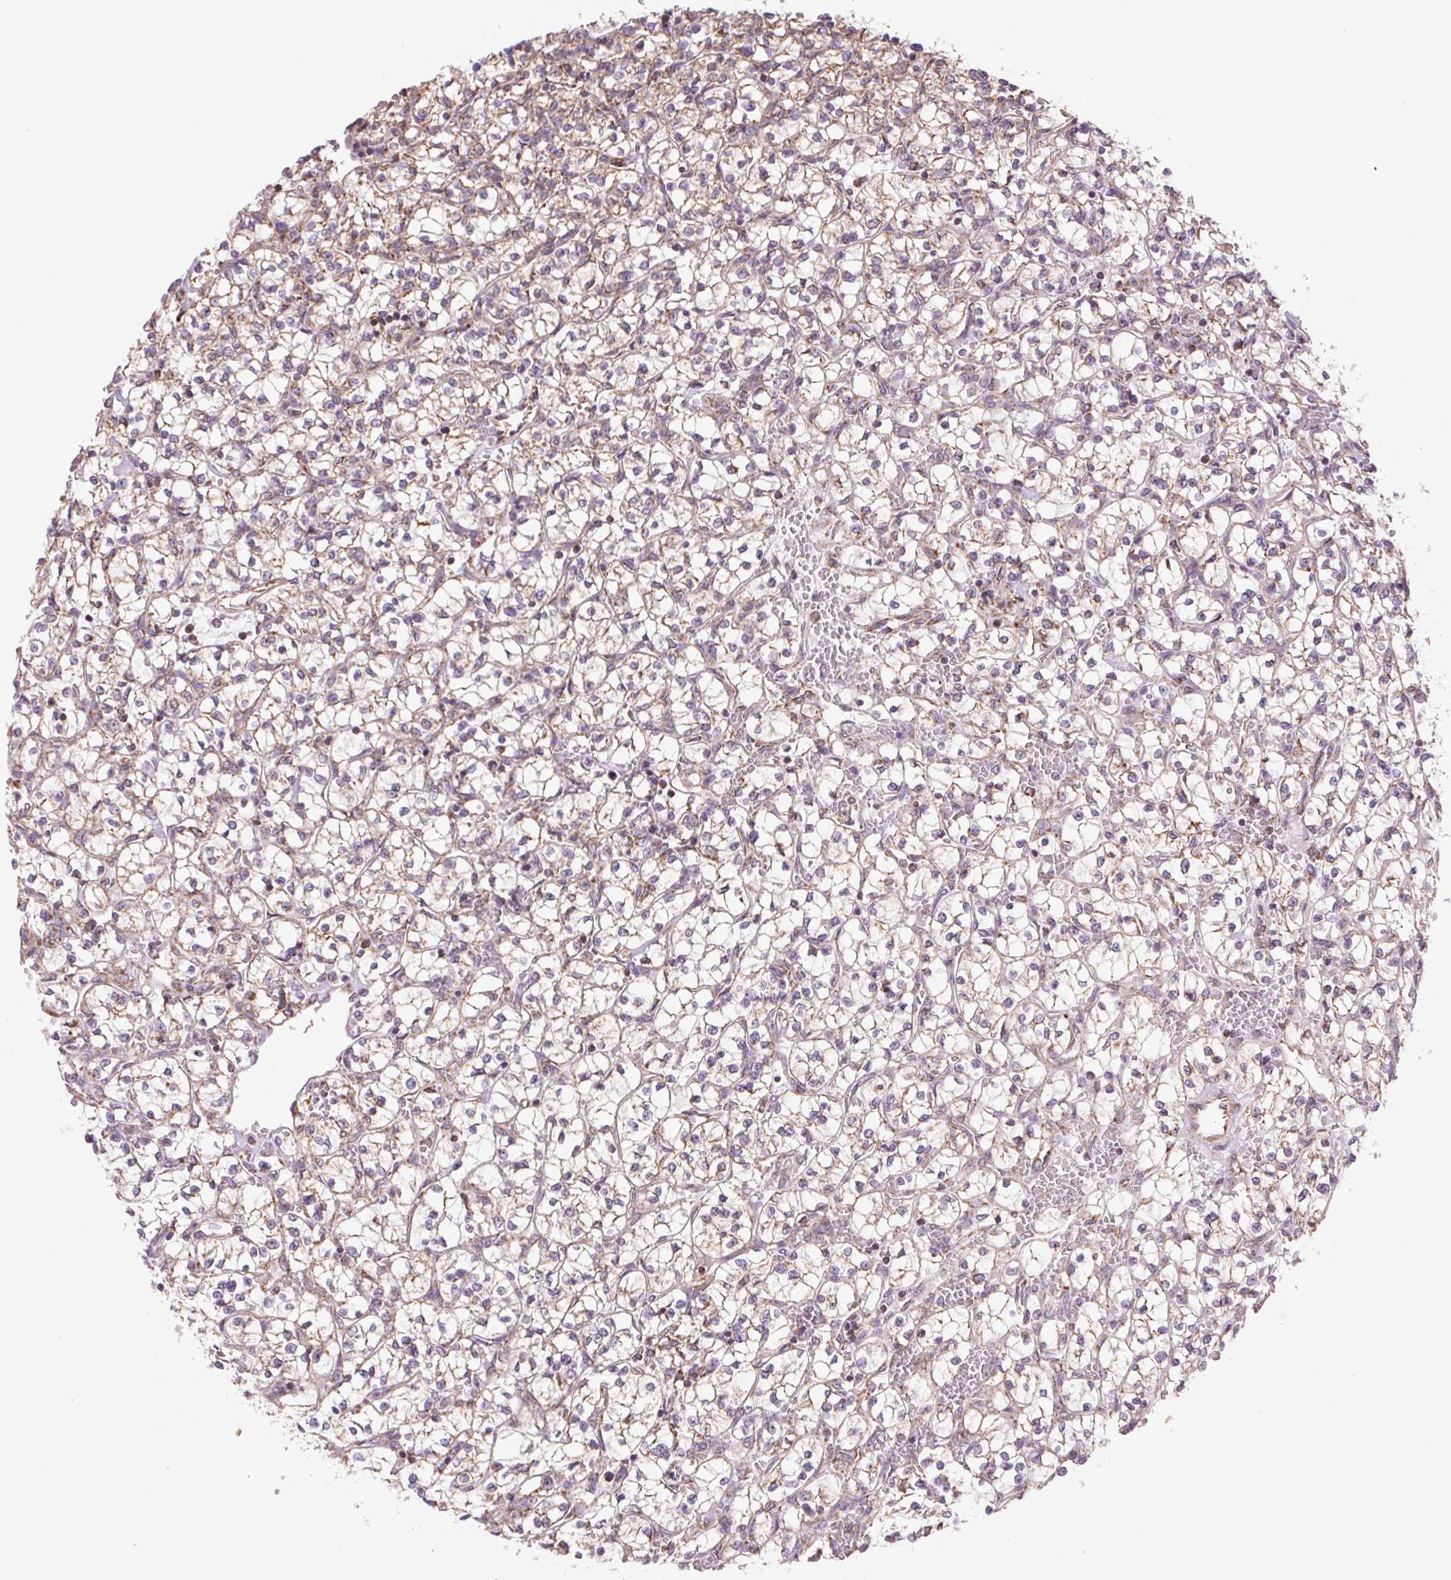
{"staining": {"intensity": "weak", "quantity": ">75%", "location": "cytoplasmic/membranous"}, "tissue": "renal cancer", "cell_type": "Tumor cells", "image_type": "cancer", "snomed": [{"axis": "morphology", "description": "Adenocarcinoma, NOS"}, {"axis": "topography", "description": "Kidney"}], "caption": "Immunohistochemistry photomicrograph of human adenocarcinoma (renal) stained for a protein (brown), which exhibits low levels of weak cytoplasmic/membranous staining in about >75% of tumor cells.", "gene": "MATCAP1", "patient": {"sex": "female", "age": 64}}